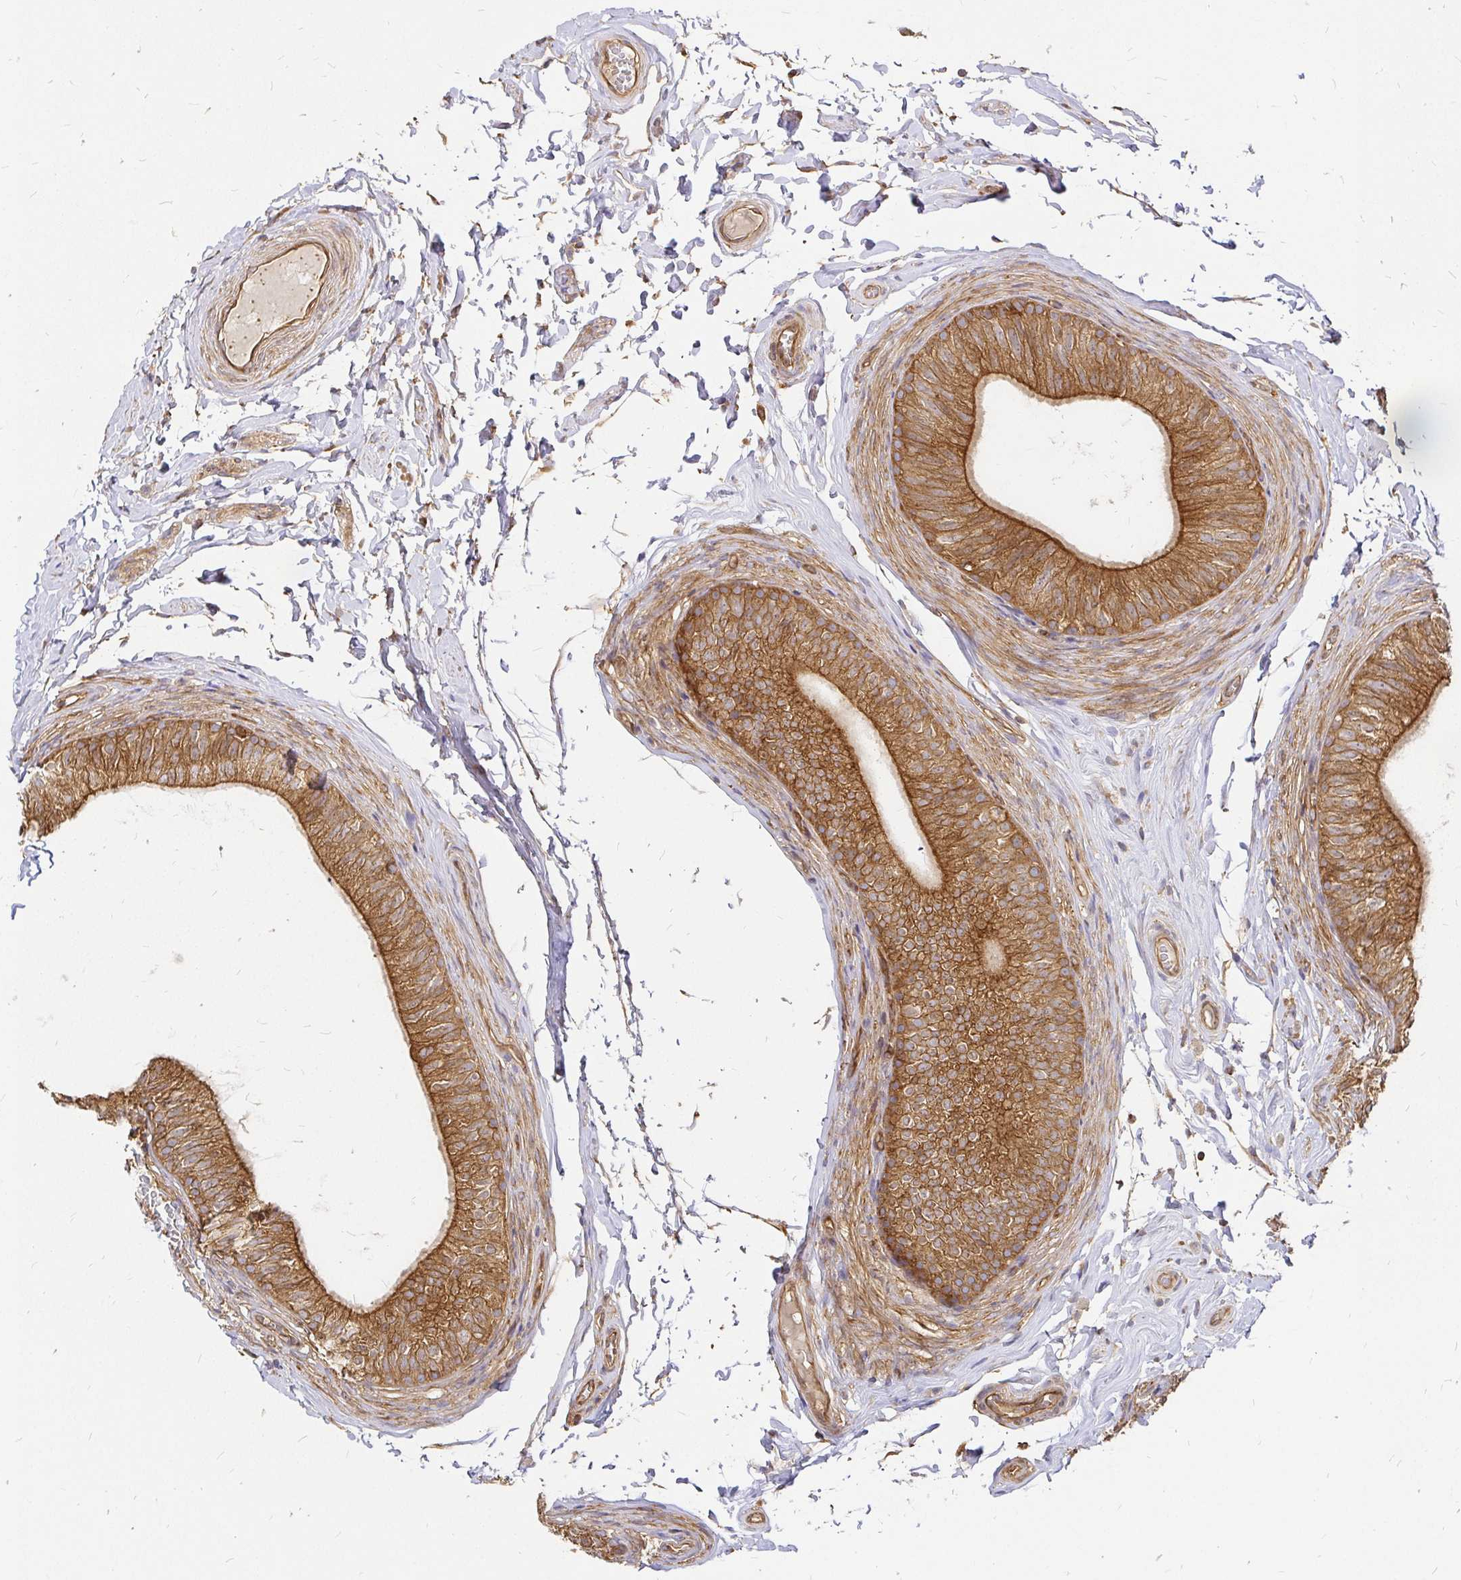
{"staining": {"intensity": "strong", "quantity": ">75%", "location": "cytoplasmic/membranous"}, "tissue": "epididymis", "cell_type": "Glandular cells", "image_type": "normal", "snomed": [{"axis": "morphology", "description": "Normal tissue, NOS"}, {"axis": "topography", "description": "Epididymis, spermatic cord, NOS"}, {"axis": "topography", "description": "Epididymis"}, {"axis": "topography", "description": "Peripheral nerve tissue"}], "caption": "Brown immunohistochemical staining in normal epididymis demonstrates strong cytoplasmic/membranous expression in about >75% of glandular cells. (Stains: DAB (3,3'-diaminobenzidine) in brown, nuclei in blue, Microscopy: brightfield microscopy at high magnification).", "gene": "KIF5B", "patient": {"sex": "male", "age": 29}}